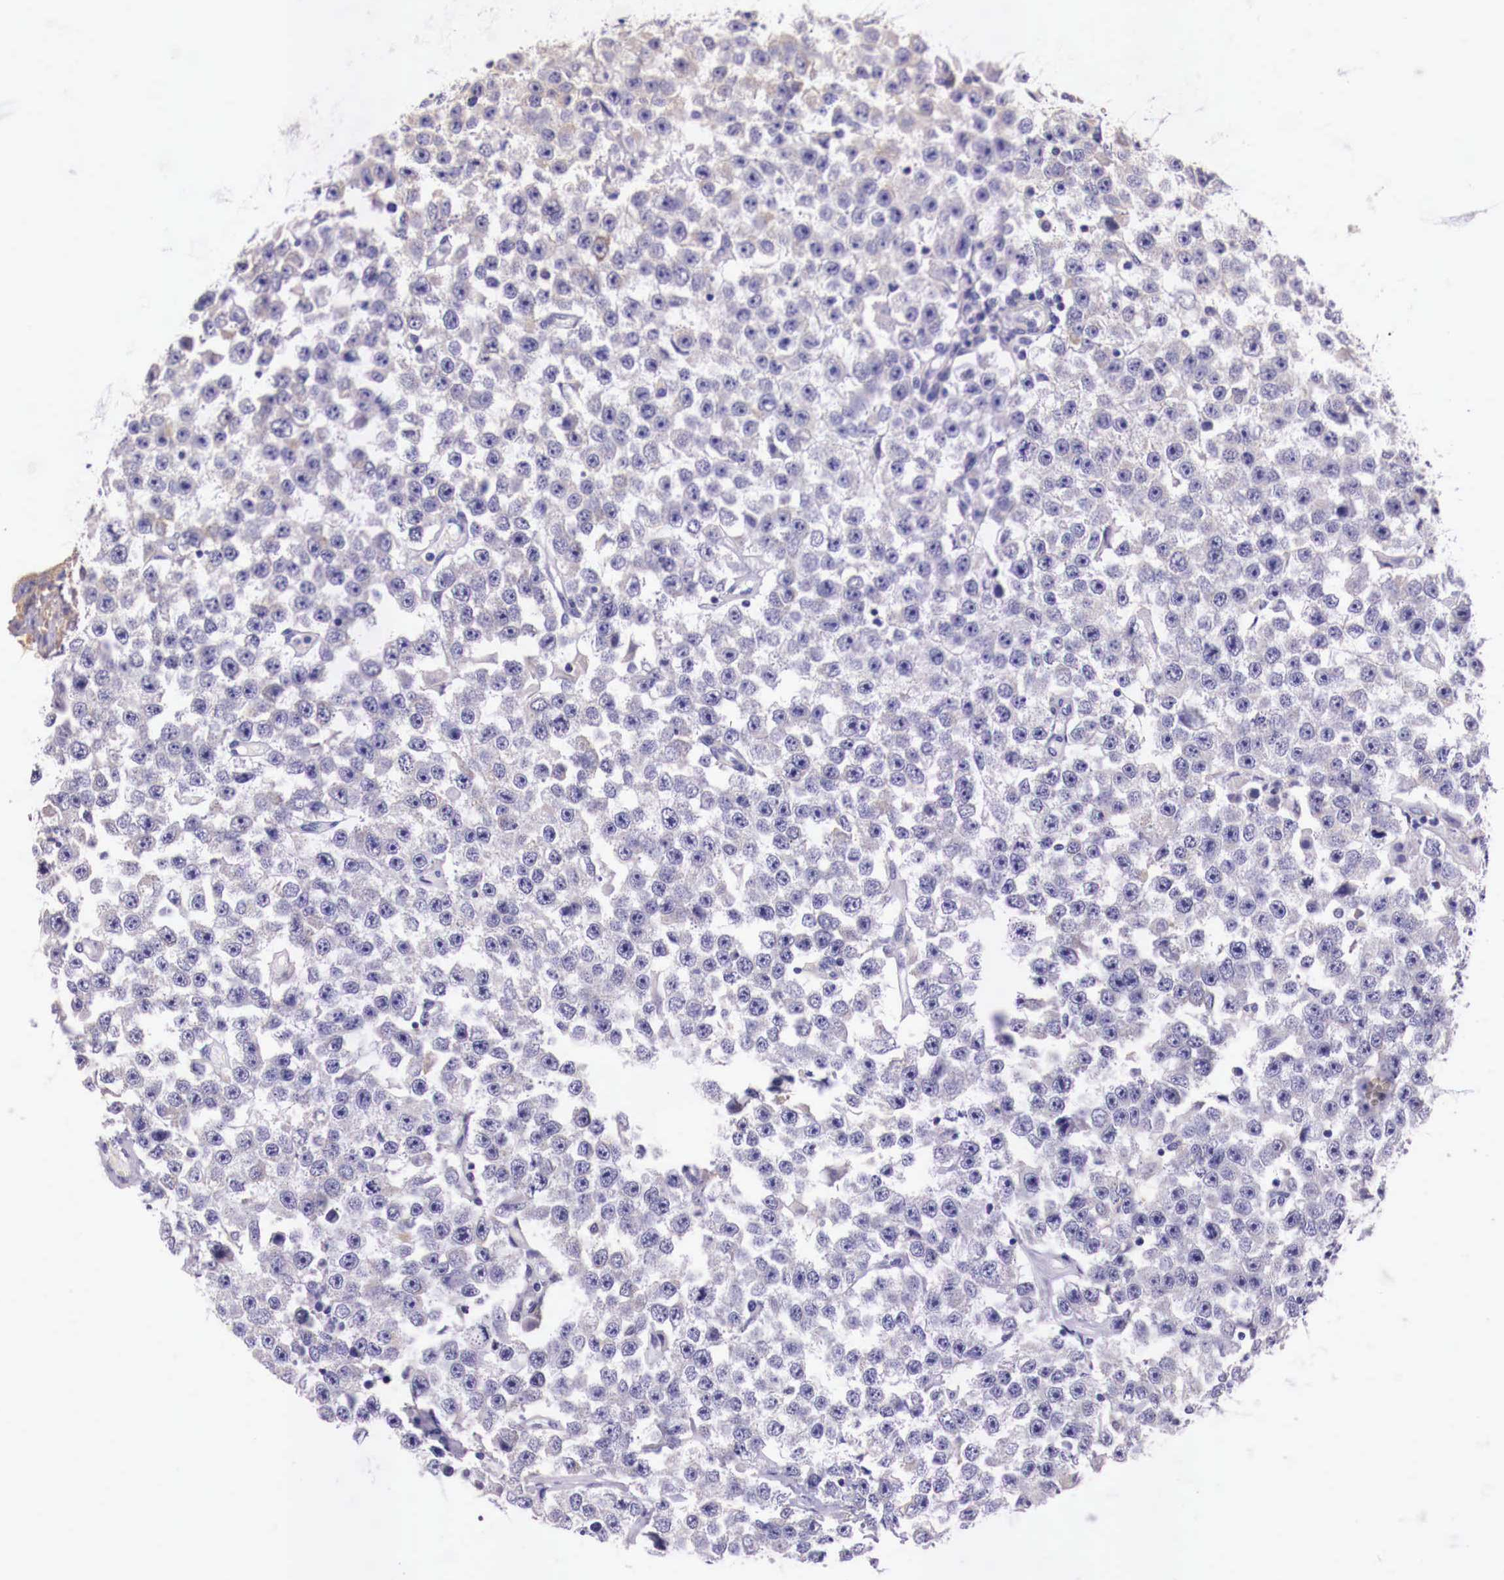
{"staining": {"intensity": "negative", "quantity": "none", "location": "none"}, "tissue": "testis cancer", "cell_type": "Tumor cells", "image_type": "cancer", "snomed": [{"axis": "morphology", "description": "Seminoma, NOS"}, {"axis": "topography", "description": "Testis"}], "caption": "Histopathology image shows no protein staining in tumor cells of seminoma (testis) tissue.", "gene": "GRIPAP1", "patient": {"sex": "male", "age": 52}}